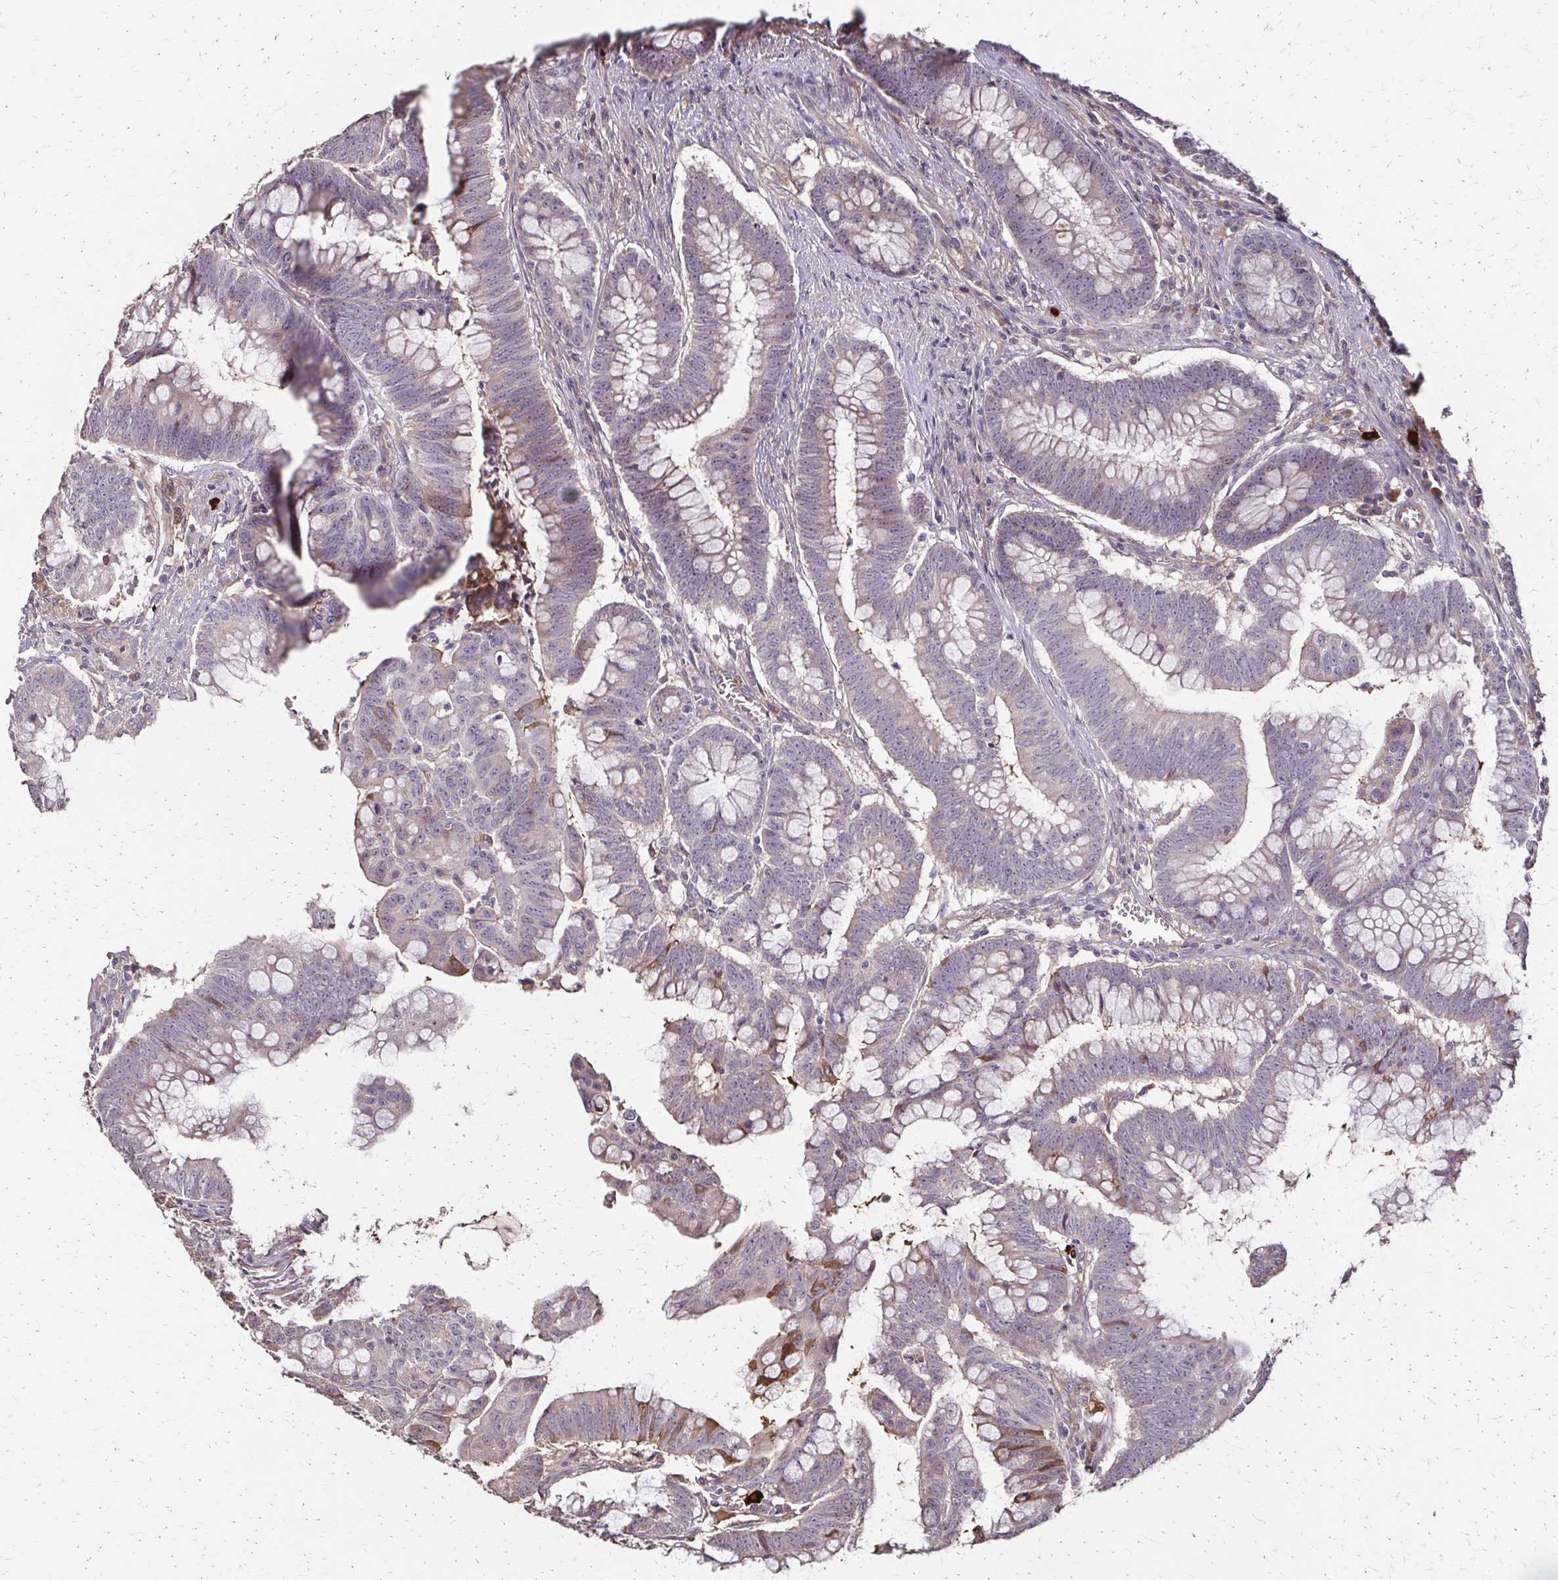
{"staining": {"intensity": "weak", "quantity": ">75%", "location": "cytoplasmic/membranous"}, "tissue": "colorectal cancer", "cell_type": "Tumor cells", "image_type": "cancer", "snomed": [{"axis": "morphology", "description": "Adenocarcinoma, NOS"}, {"axis": "topography", "description": "Colon"}], "caption": "Immunohistochemistry (IHC) image of human colorectal cancer (adenocarcinoma) stained for a protein (brown), which reveals low levels of weak cytoplasmic/membranous positivity in approximately >75% of tumor cells.", "gene": "IL18BP", "patient": {"sex": "male", "age": 62}}